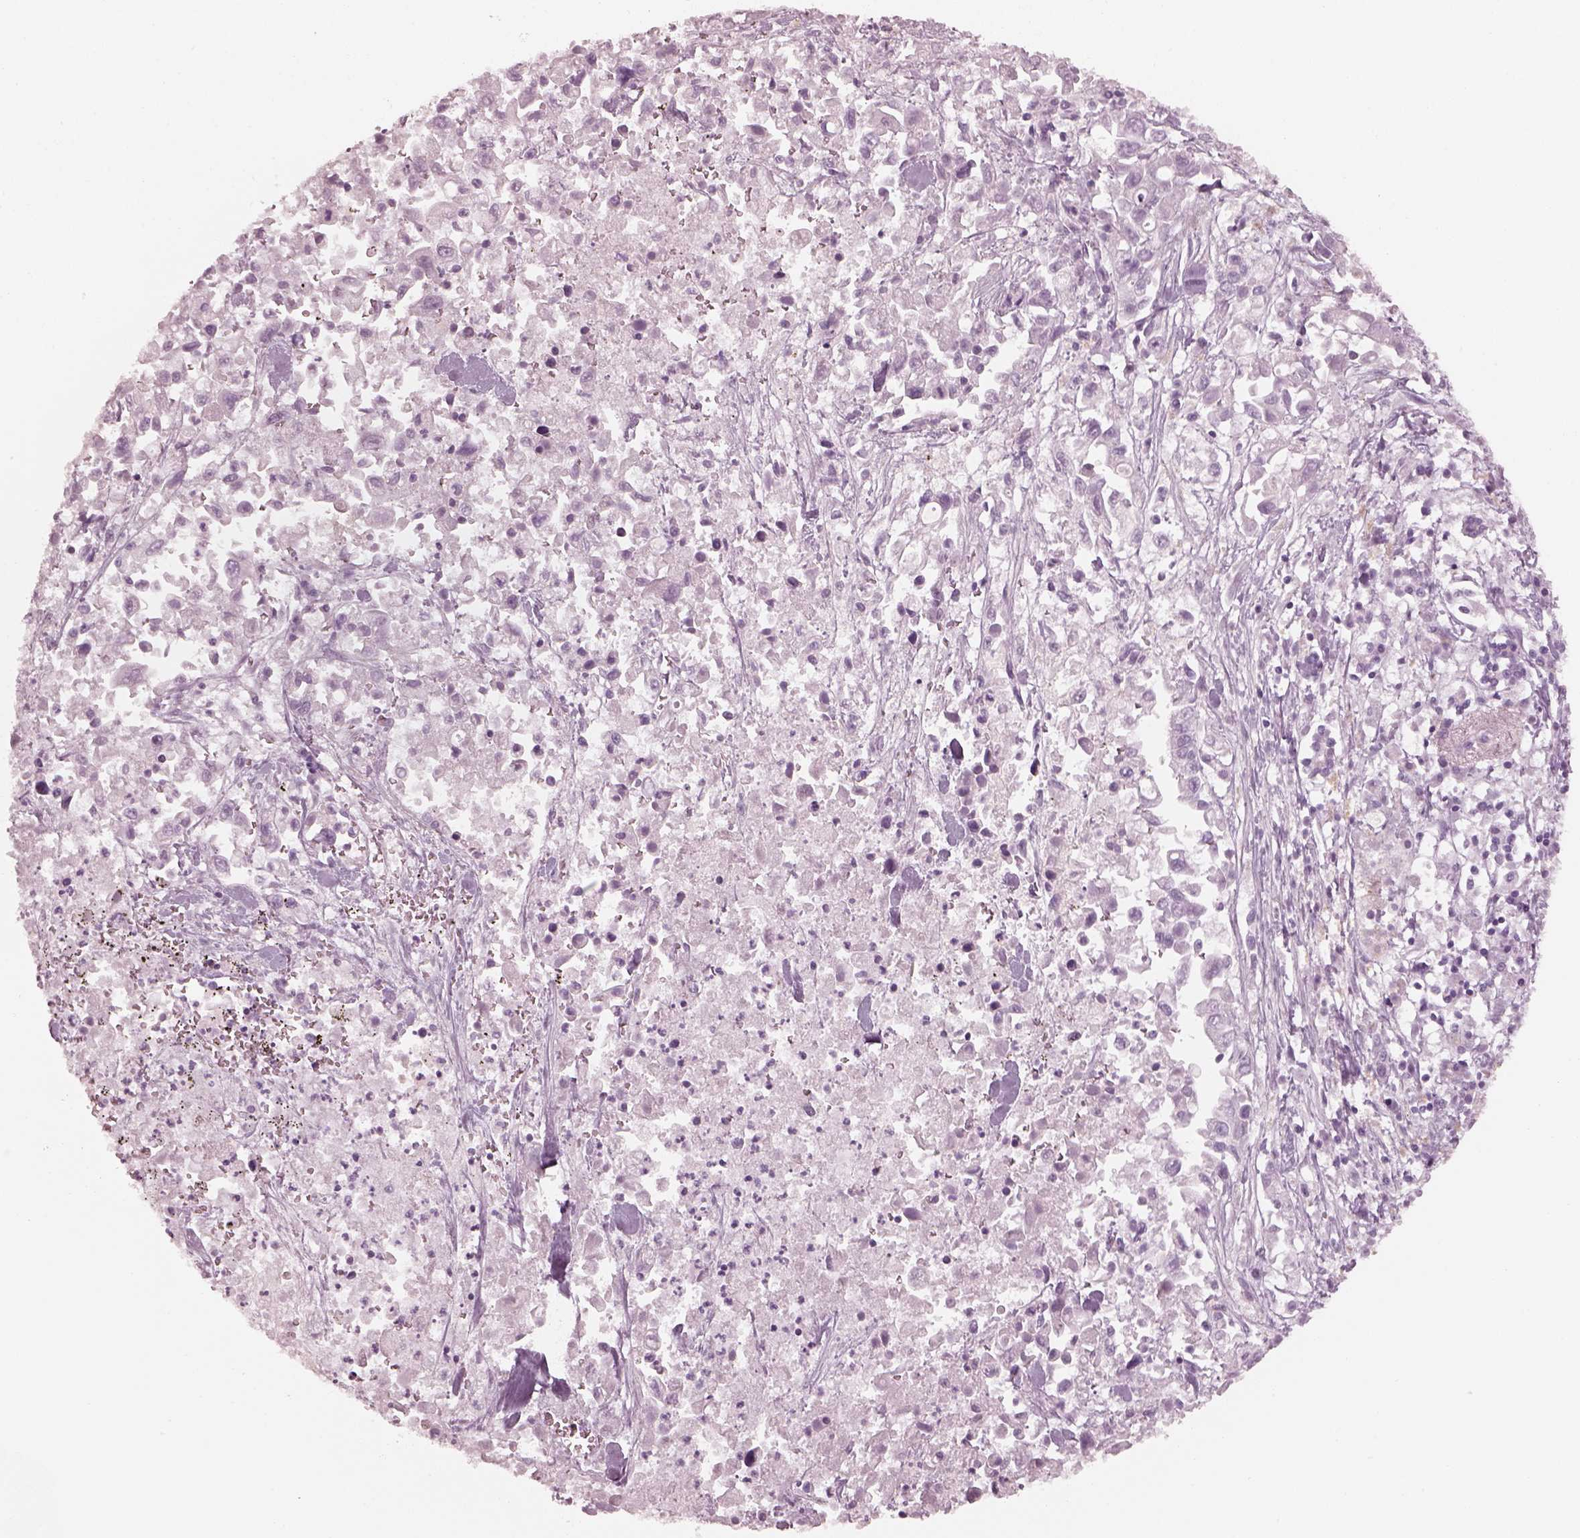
{"staining": {"intensity": "negative", "quantity": "none", "location": "none"}, "tissue": "pancreatic cancer", "cell_type": "Tumor cells", "image_type": "cancer", "snomed": [{"axis": "morphology", "description": "Adenocarcinoma, NOS"}, {"axis": "topography", "description": "Pancreas"}], "caption": "Protein analysis of pancreatic cancer (adenocarcinoma) shows no significant positivity in tumor cells.", "gene": "RSPH9", "patient": {"sex": "female", "age": 83}}